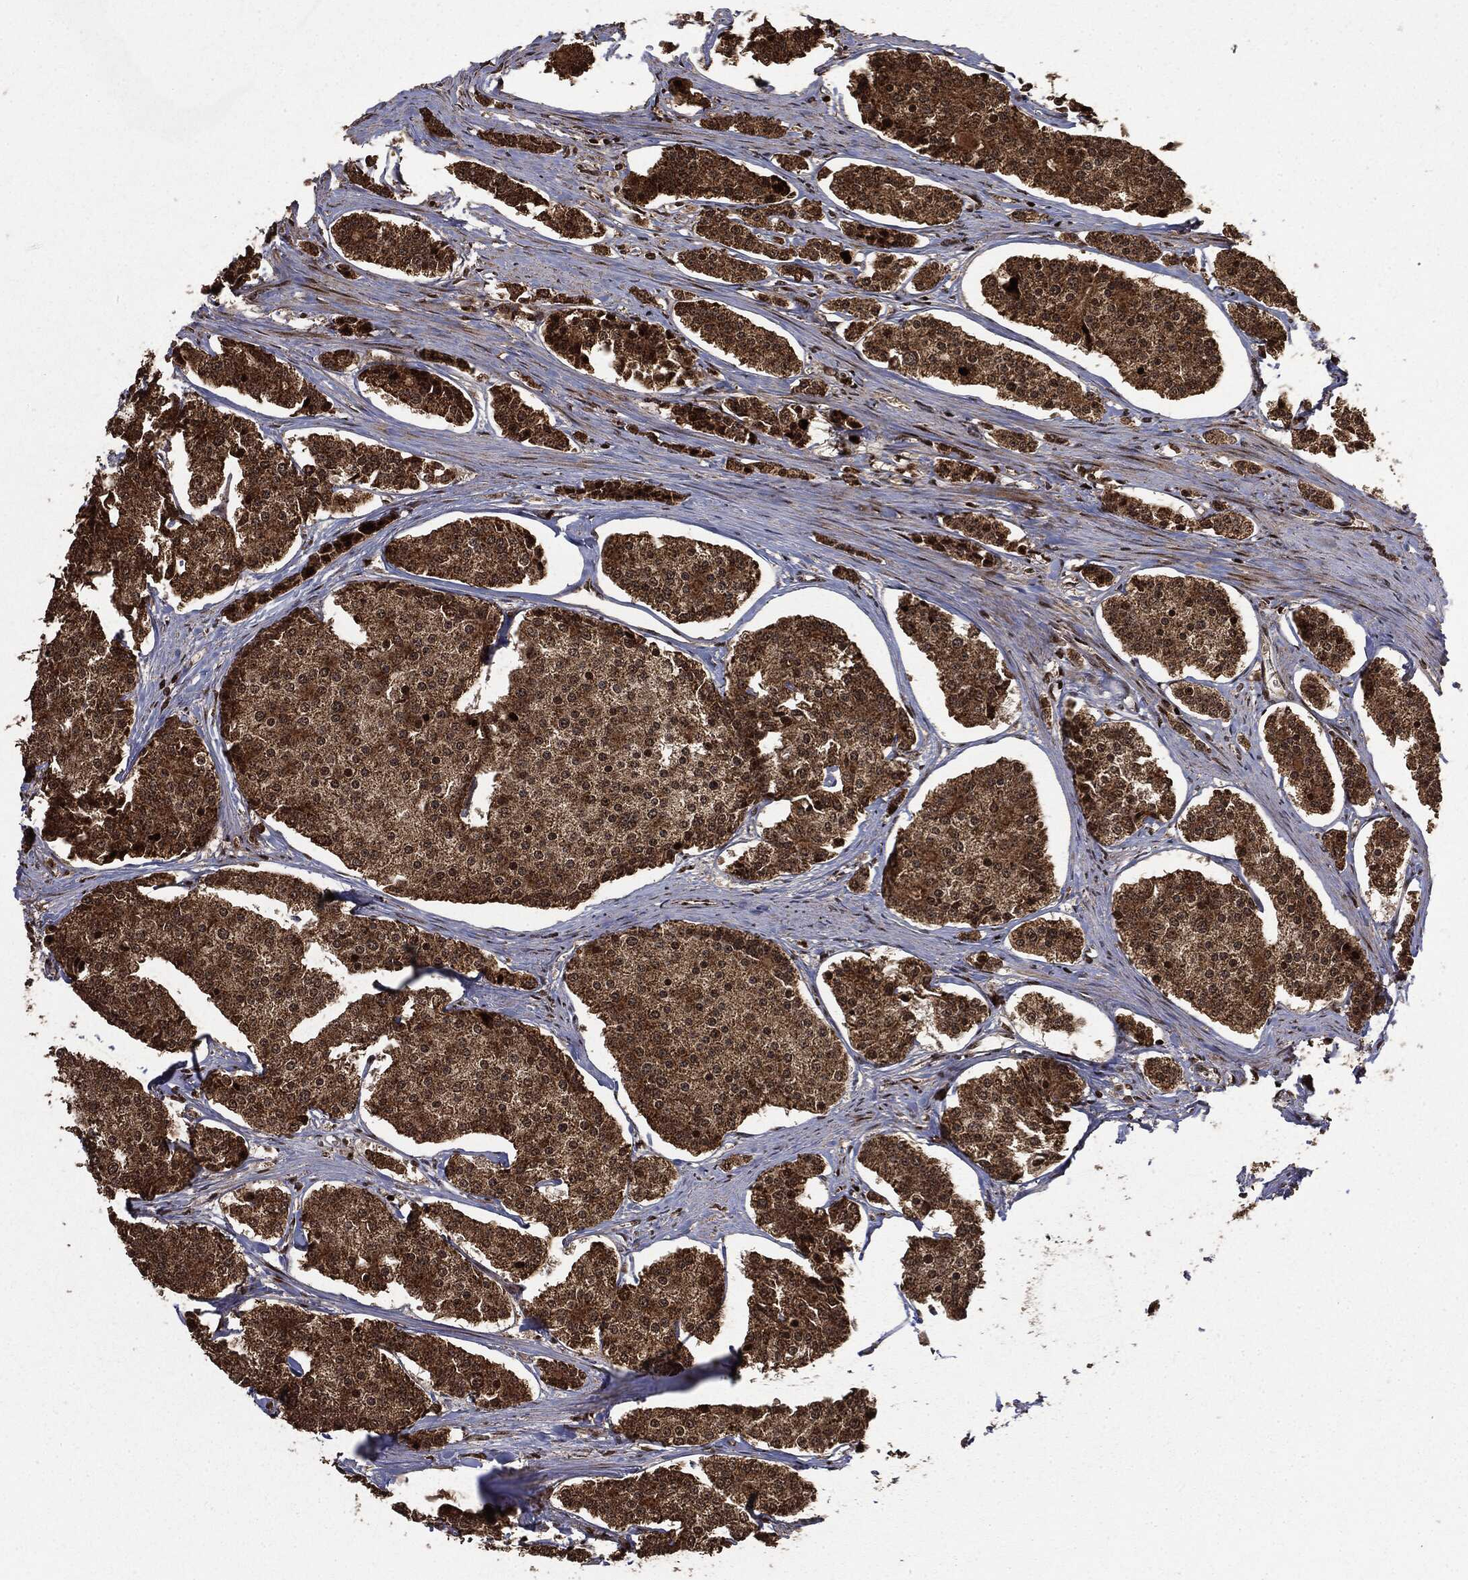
{"staining": {"intensity": "moderate", "quantity": "25%-75%", "location": "cytoplasmic/membranous"}, "tissue": "carcinoid", "cell_type": "Tumor cells", "image_type": "cancer", "snomed": [{"axis": "morphology", "description": "Carcinoid, malignant, NOS"}, {"axis": "topography", "description": "Small intestine"}], "caption": "IHC staining of carcinoid, which demonstrates medium levels of moderate cytoplasmic/membranous staining in about 25%-75% of tumor cells indicating moderate cytoplasmic/membranous protein positivity. The staining was performed using DAB (3,3'-diaminobenzidine) (brown) for protein detection and nuclei were counterstained in hematoxylin (blue).", "gene": "CTDP1", "patient": {"sex": "female", "age": 65}}